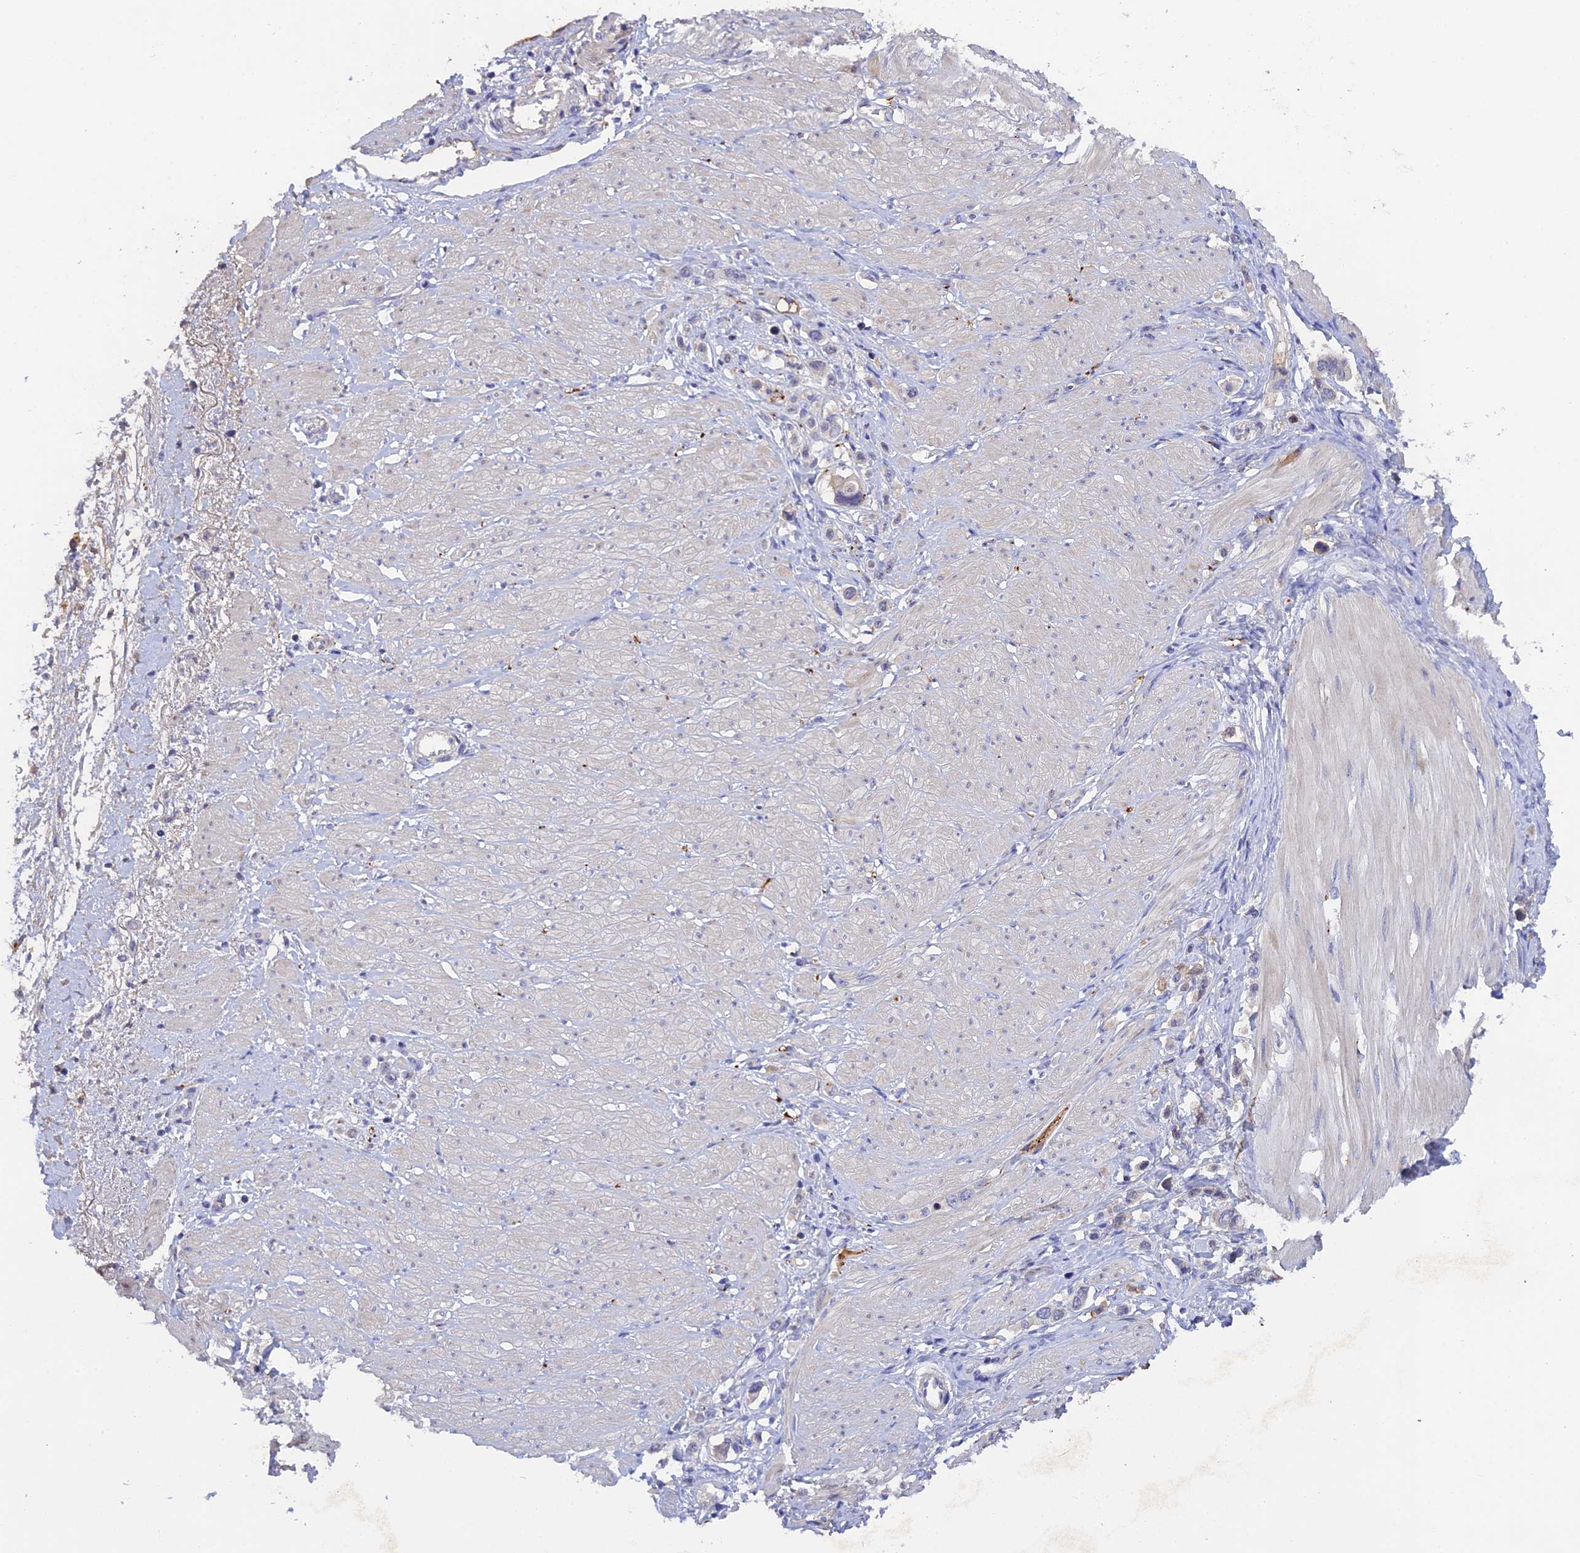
{"staining": {"intensity": "negative", "quantity": "none", "location": "none"}, "tissue": "stomach cancer", "cell_type": "Tumor cells", "image_type": "cancer", "snomed": [{"axis": "morphology", "description": "Adenocarcinoma, NOS"}, {"axis": "topography", "description": "Stomach"}], "caption": "Micrograph shows no significant protein positivity in tumor cells of adenocarcinoma (stomach).", "gene": "PZP", "patient": {"sex": "female", "age": 65}}